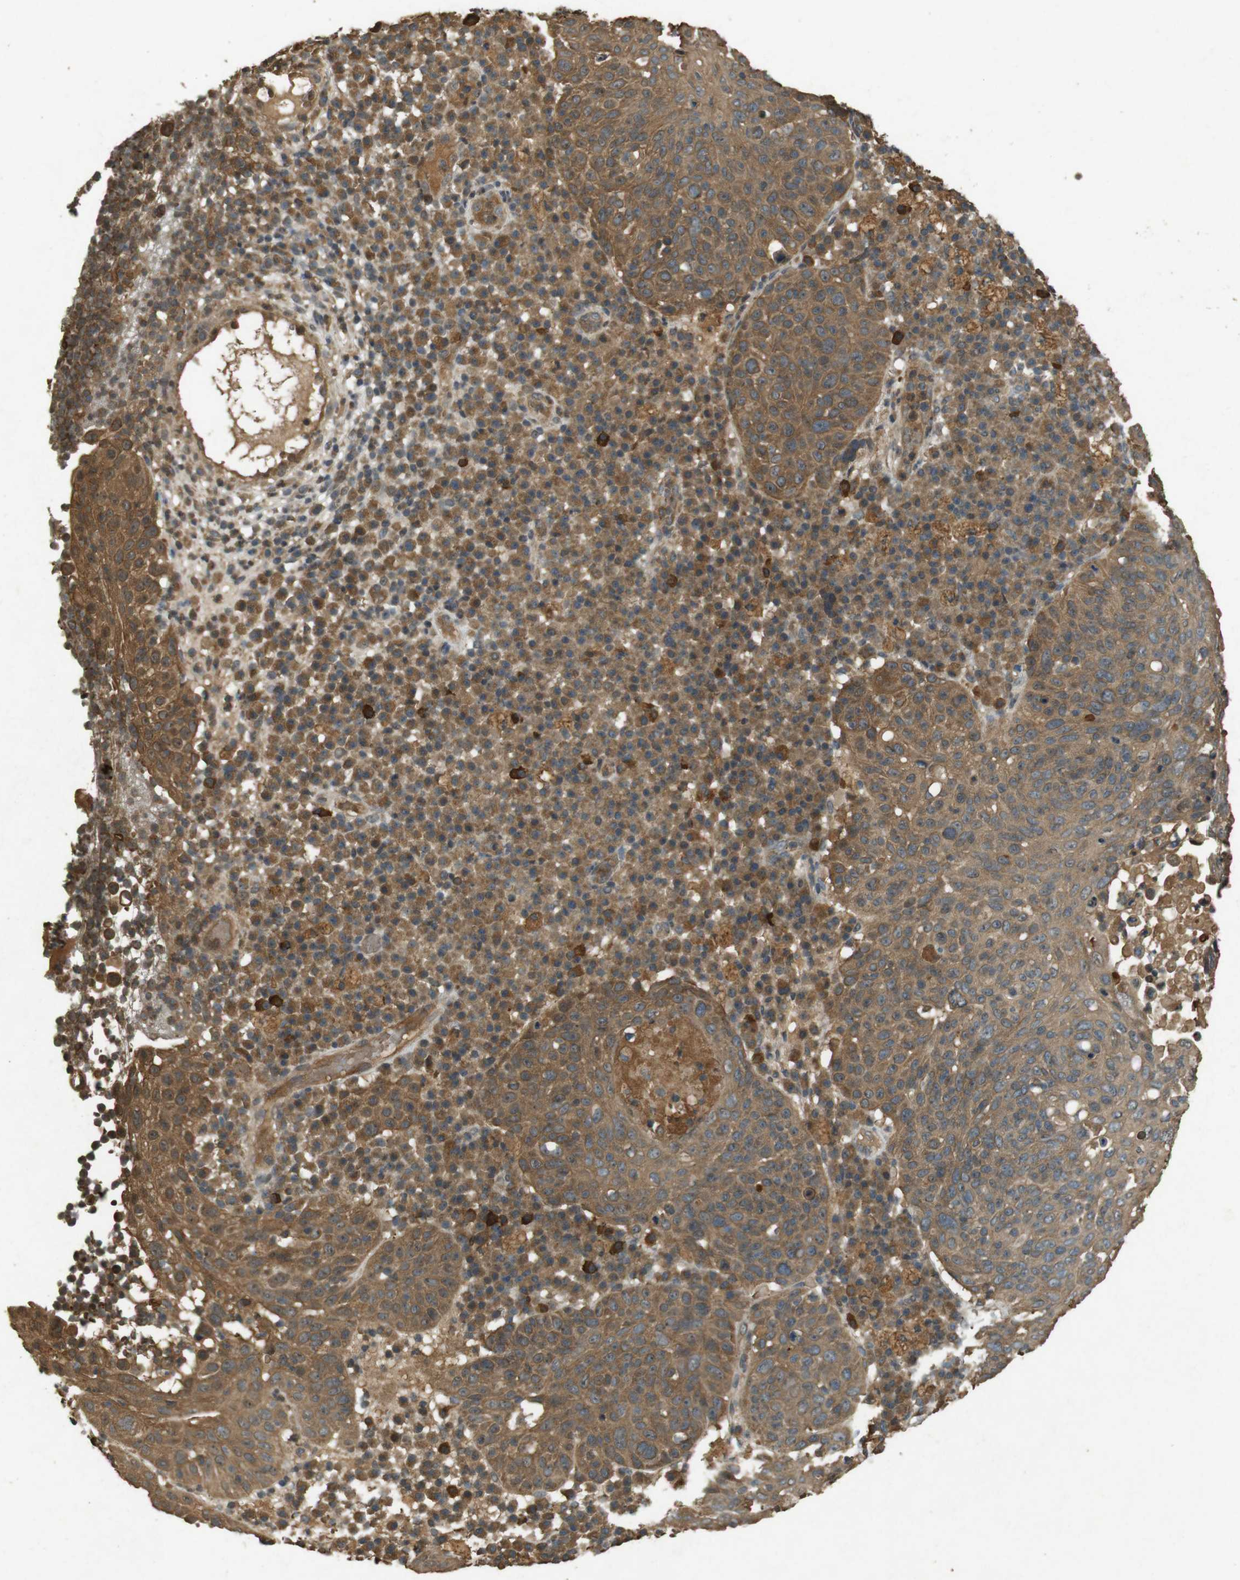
{"staining": {"intensity": "moderate", "quantity": ">75%", "location": "cytoplasmic/membranous"}, "tissue": "skin cancer", "cell_type": "Tumor cells", "image_type": "cancer", "snomed": [{"axis": "morphology", "description": "Squamous cell carcinoma in situ, NOS"}, {"axis": "morphology", "description": "Squamous cell carcinoma, NOS"}, {"axis": "topography", "description": "Skin"}], "caption": "Tumor cells exhibit medium levels of moderate cytoplasmic/membranous expression in about >75% of cells in human skin cancer (squamous cell carcinoma in situ).", "gene": "TAP1", "patient": {"sex": "male", "age": 93}}